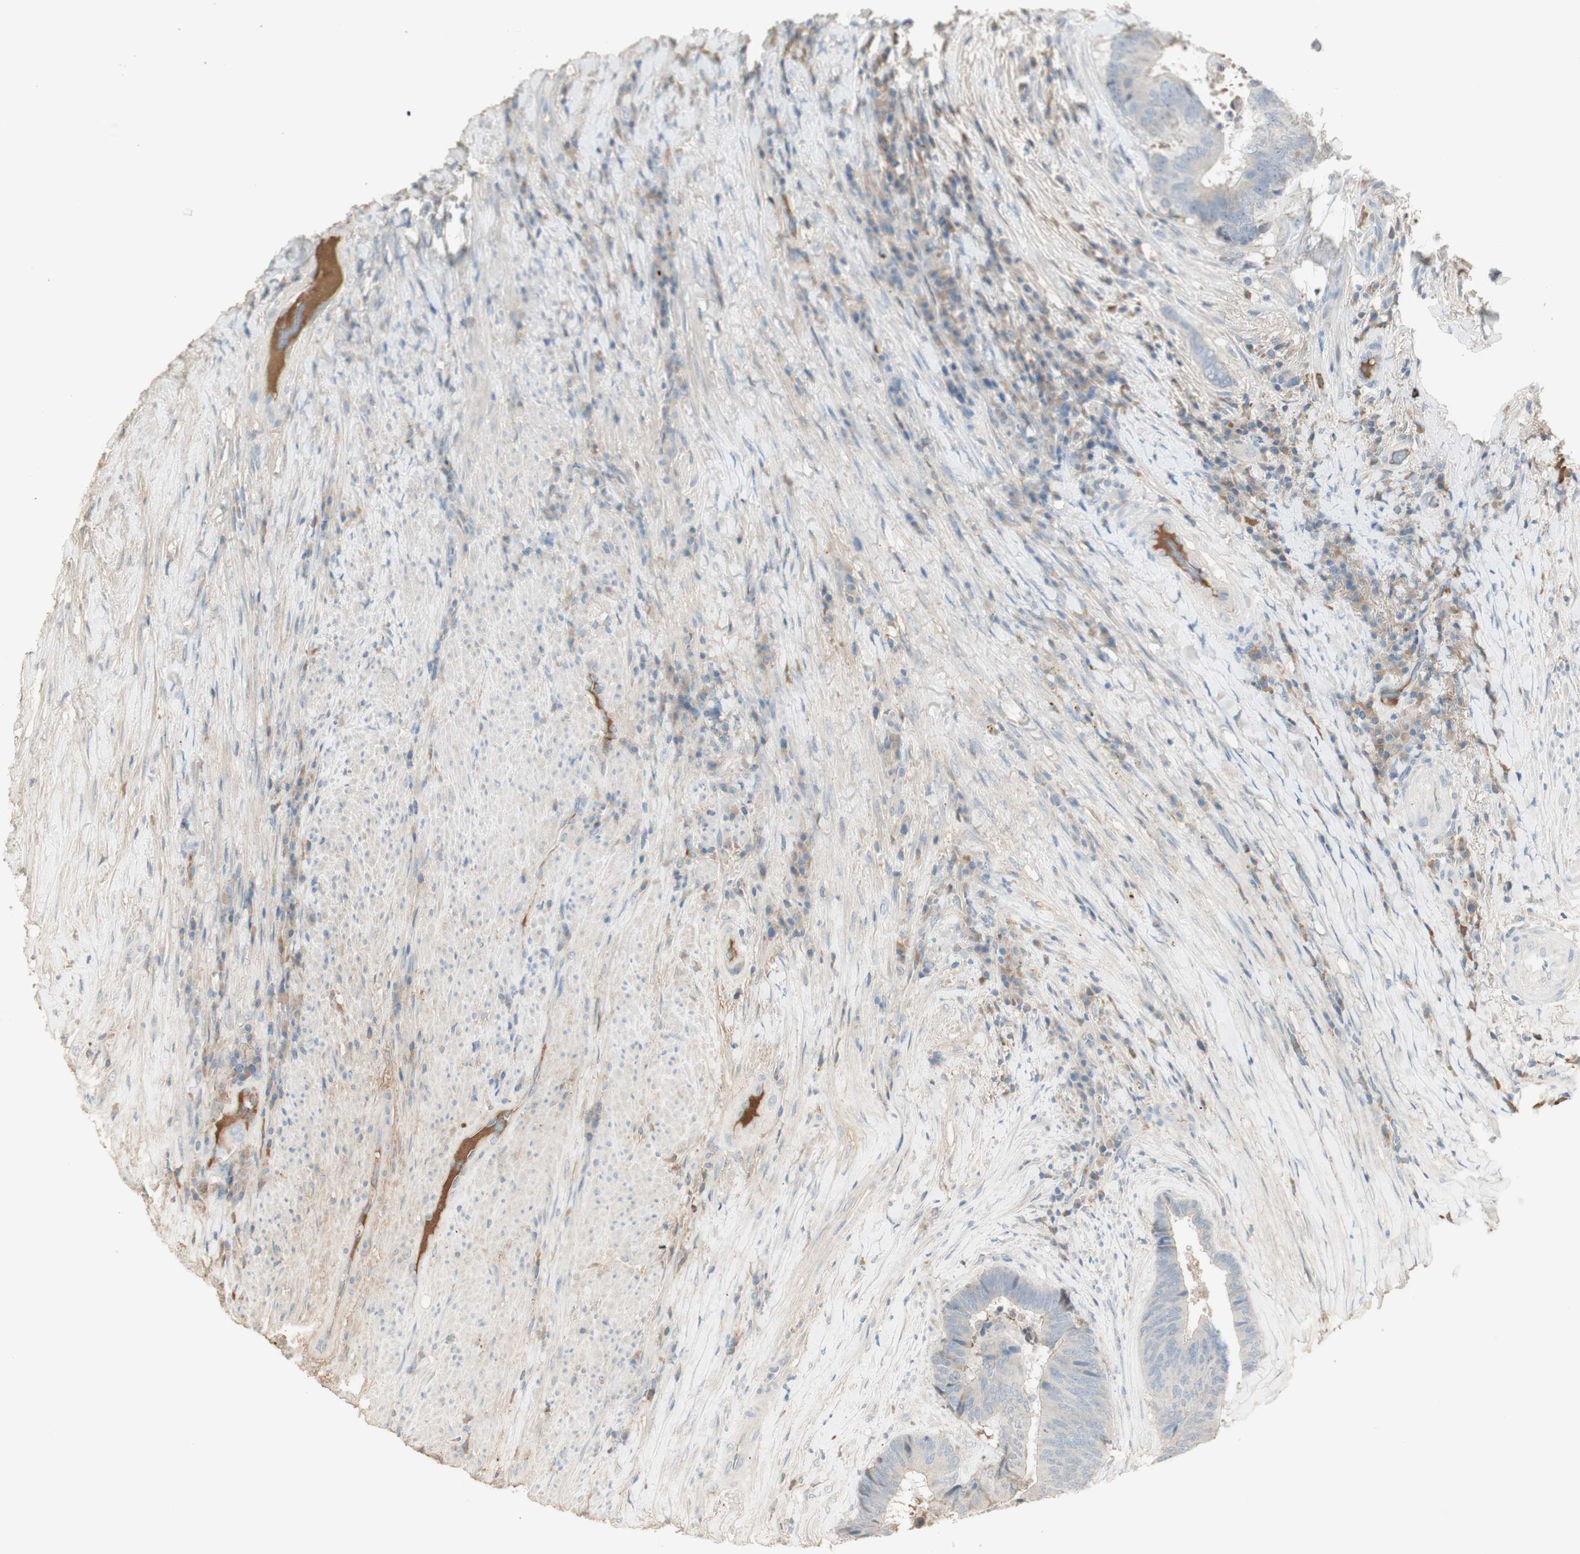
{"staining": {"intensity": "negative", "quantity": "none", "location": "none"}, "tissue": "colorectal cancer", "cell_type": "Tumor cells", "image_type": "cancer", "snomed": [{"axis": "morphology", "description": "Adenocarcinoma, NOS"}, {"axis": "topography", "description": "Rectum"}], "caption": "Immunohistochemistry (IHC) micrograph of colorectal cancer (adenocarcinoma) stained for a protein (brown), which demonstrates no positivity in tumor cells. (DAB (3,3'-diaminobenzidine) IHC with hematoxylin counter stain).", "gene": "IFNG", "patient": {"sex": "male", "age": 72}}